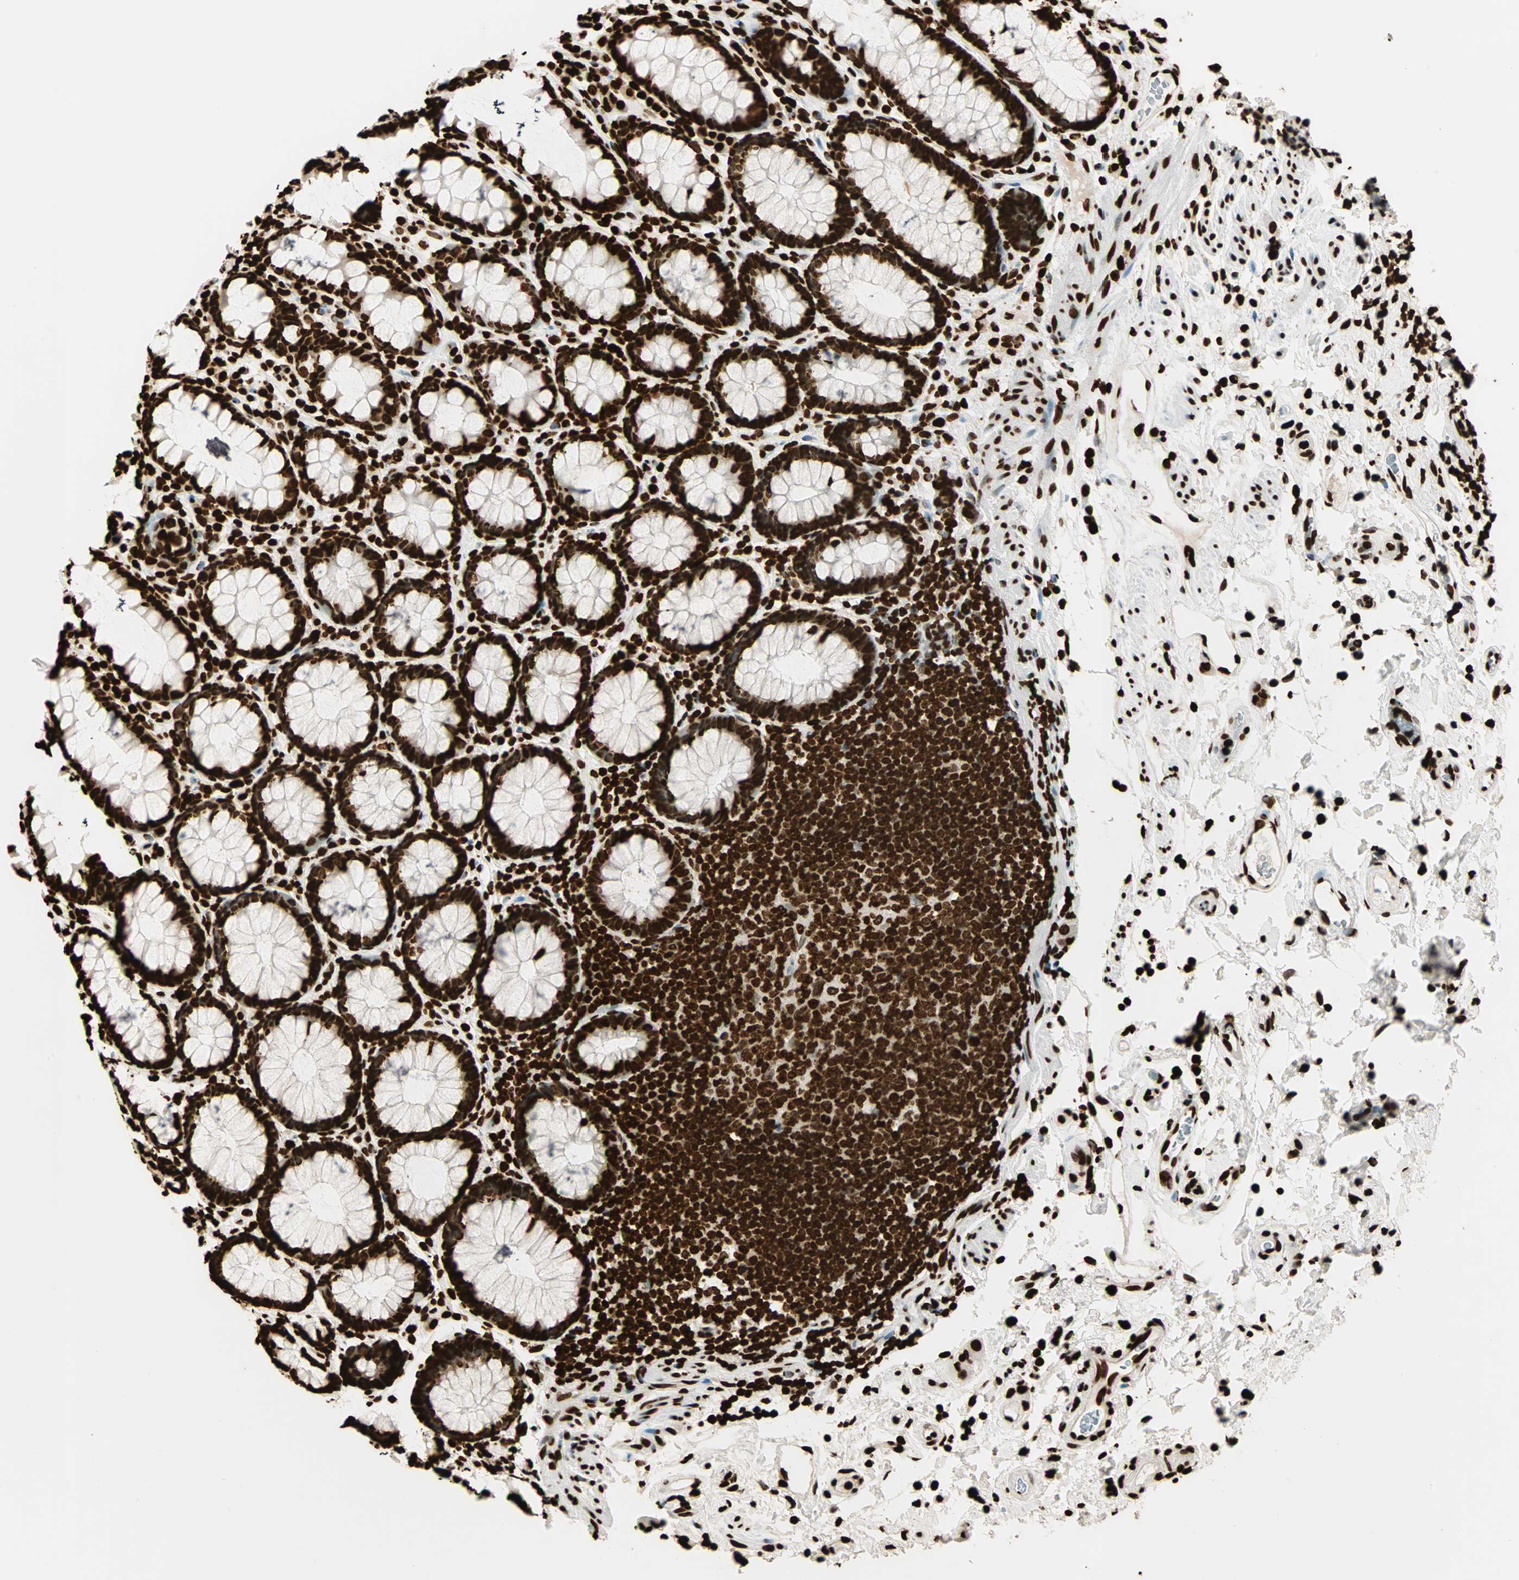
{"staining": {"intensity": "strong", "quantity": ">75%", "location": "nuclear"}, "tissue": "rectum", "cell_type": "Glandular cells", "image_type": "normal", "snomed": [{"axis": "morphology", "description": "Normal tissue, NOS"}, {"axis": "topography", "description": "Rectum"}], "caption": "Immunohistochemical staining of normal human rectum exhibits >75% levels of strong nuclear protein staining in about >75% of glandular cells. Nuclei are stained in blue.", "gene": "GLI2", "patient": {"sex": "male", "age": 92}}